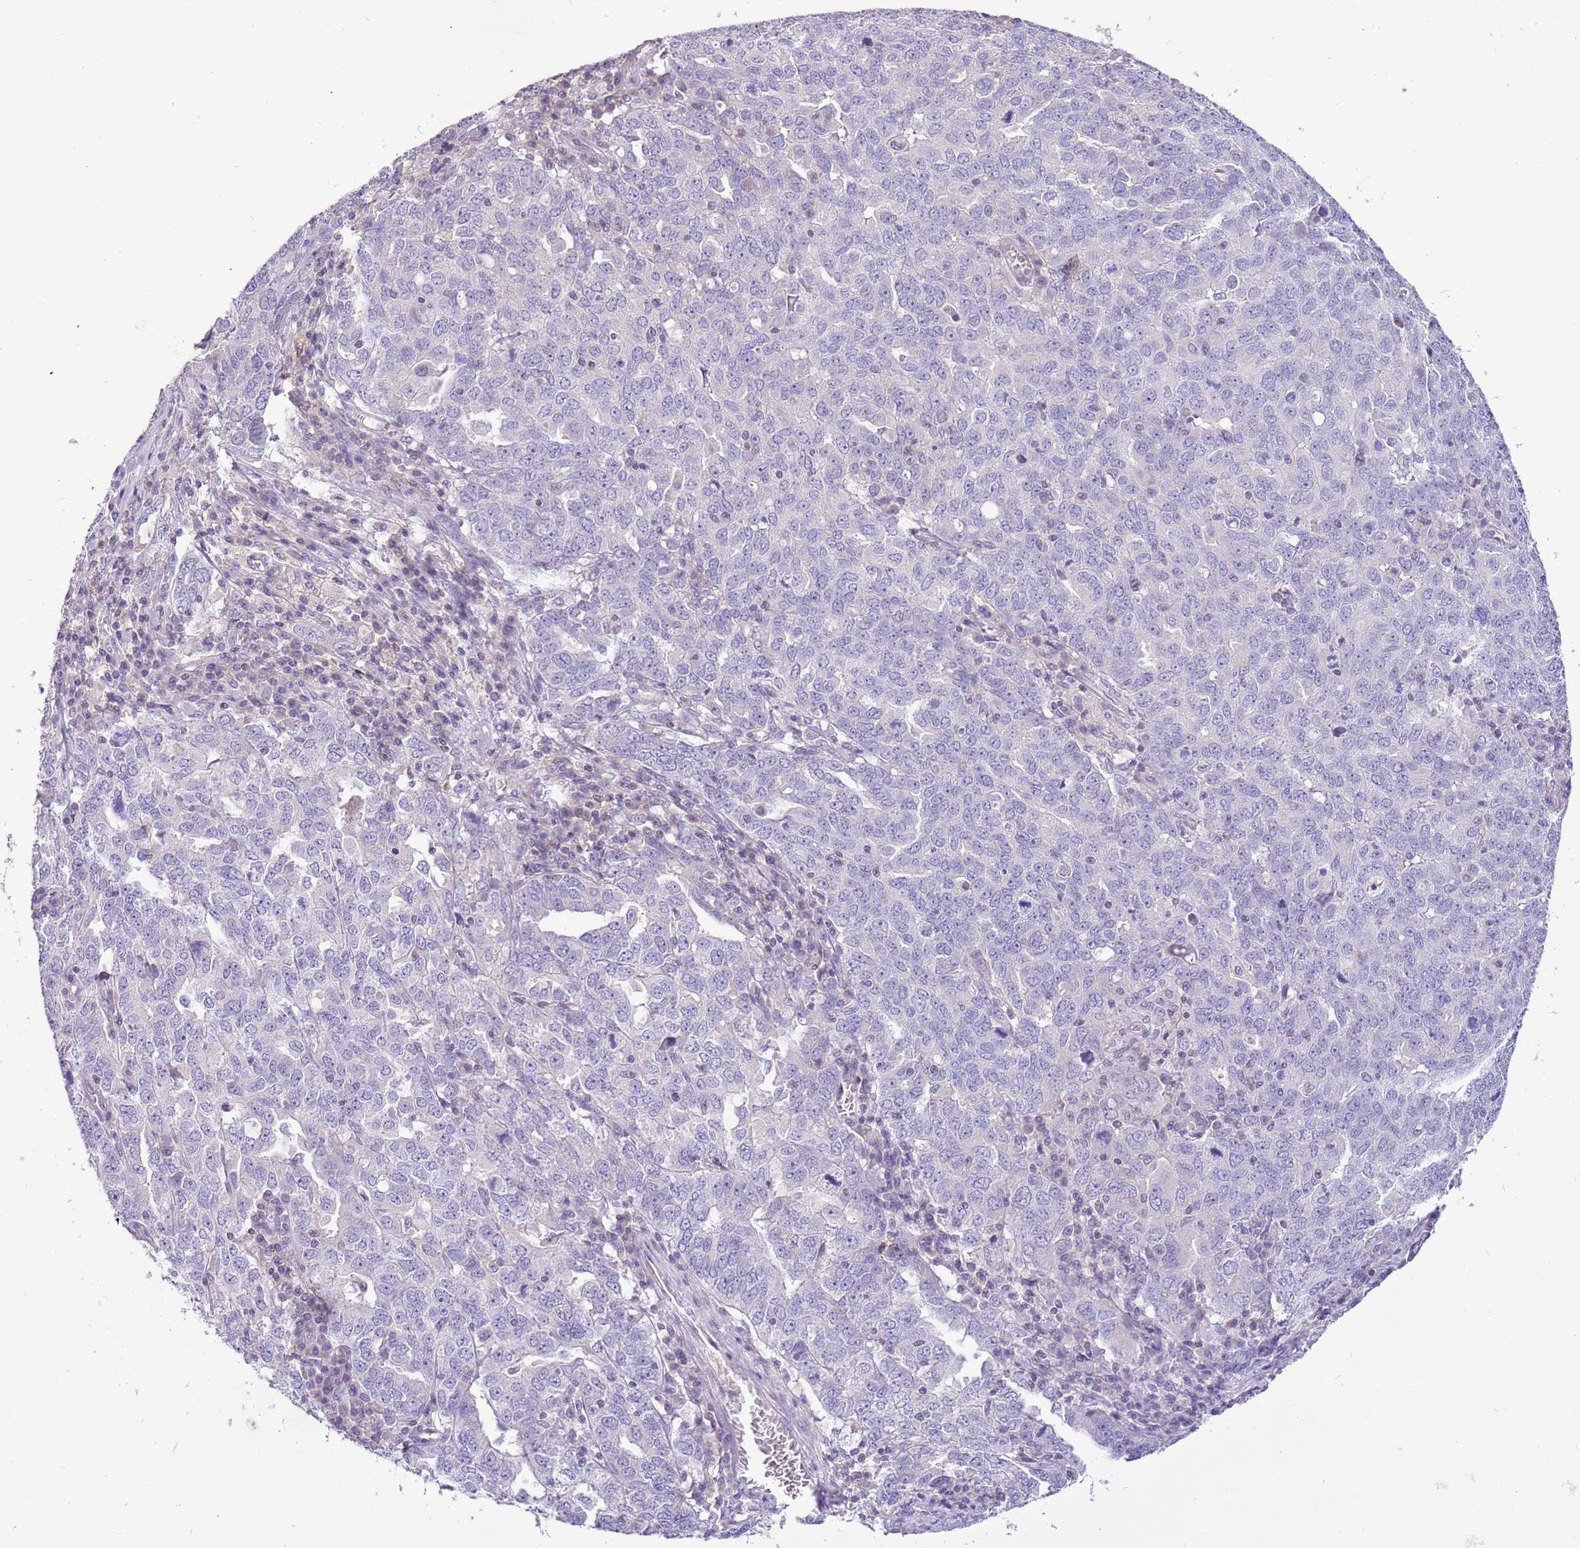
{"staining": {"intensity": "negative", "quantity": "none", "location": "none"}, "tissue": "ovarian cancer", "cell_type": "Tumor cells", "image_type": "cancer", "snomed": [{"axis": "morphology", "description": "Carcinoma, endometroid"}, {"axis": "topography", "description": "Ovary"}], "caption": "This is an IHC photomicrograph of human endometroid carcinoma (ovarian). There is no staining in tumor cells.", "gene": "GLCE", "patient": {"sex": "female", "age": 62}}